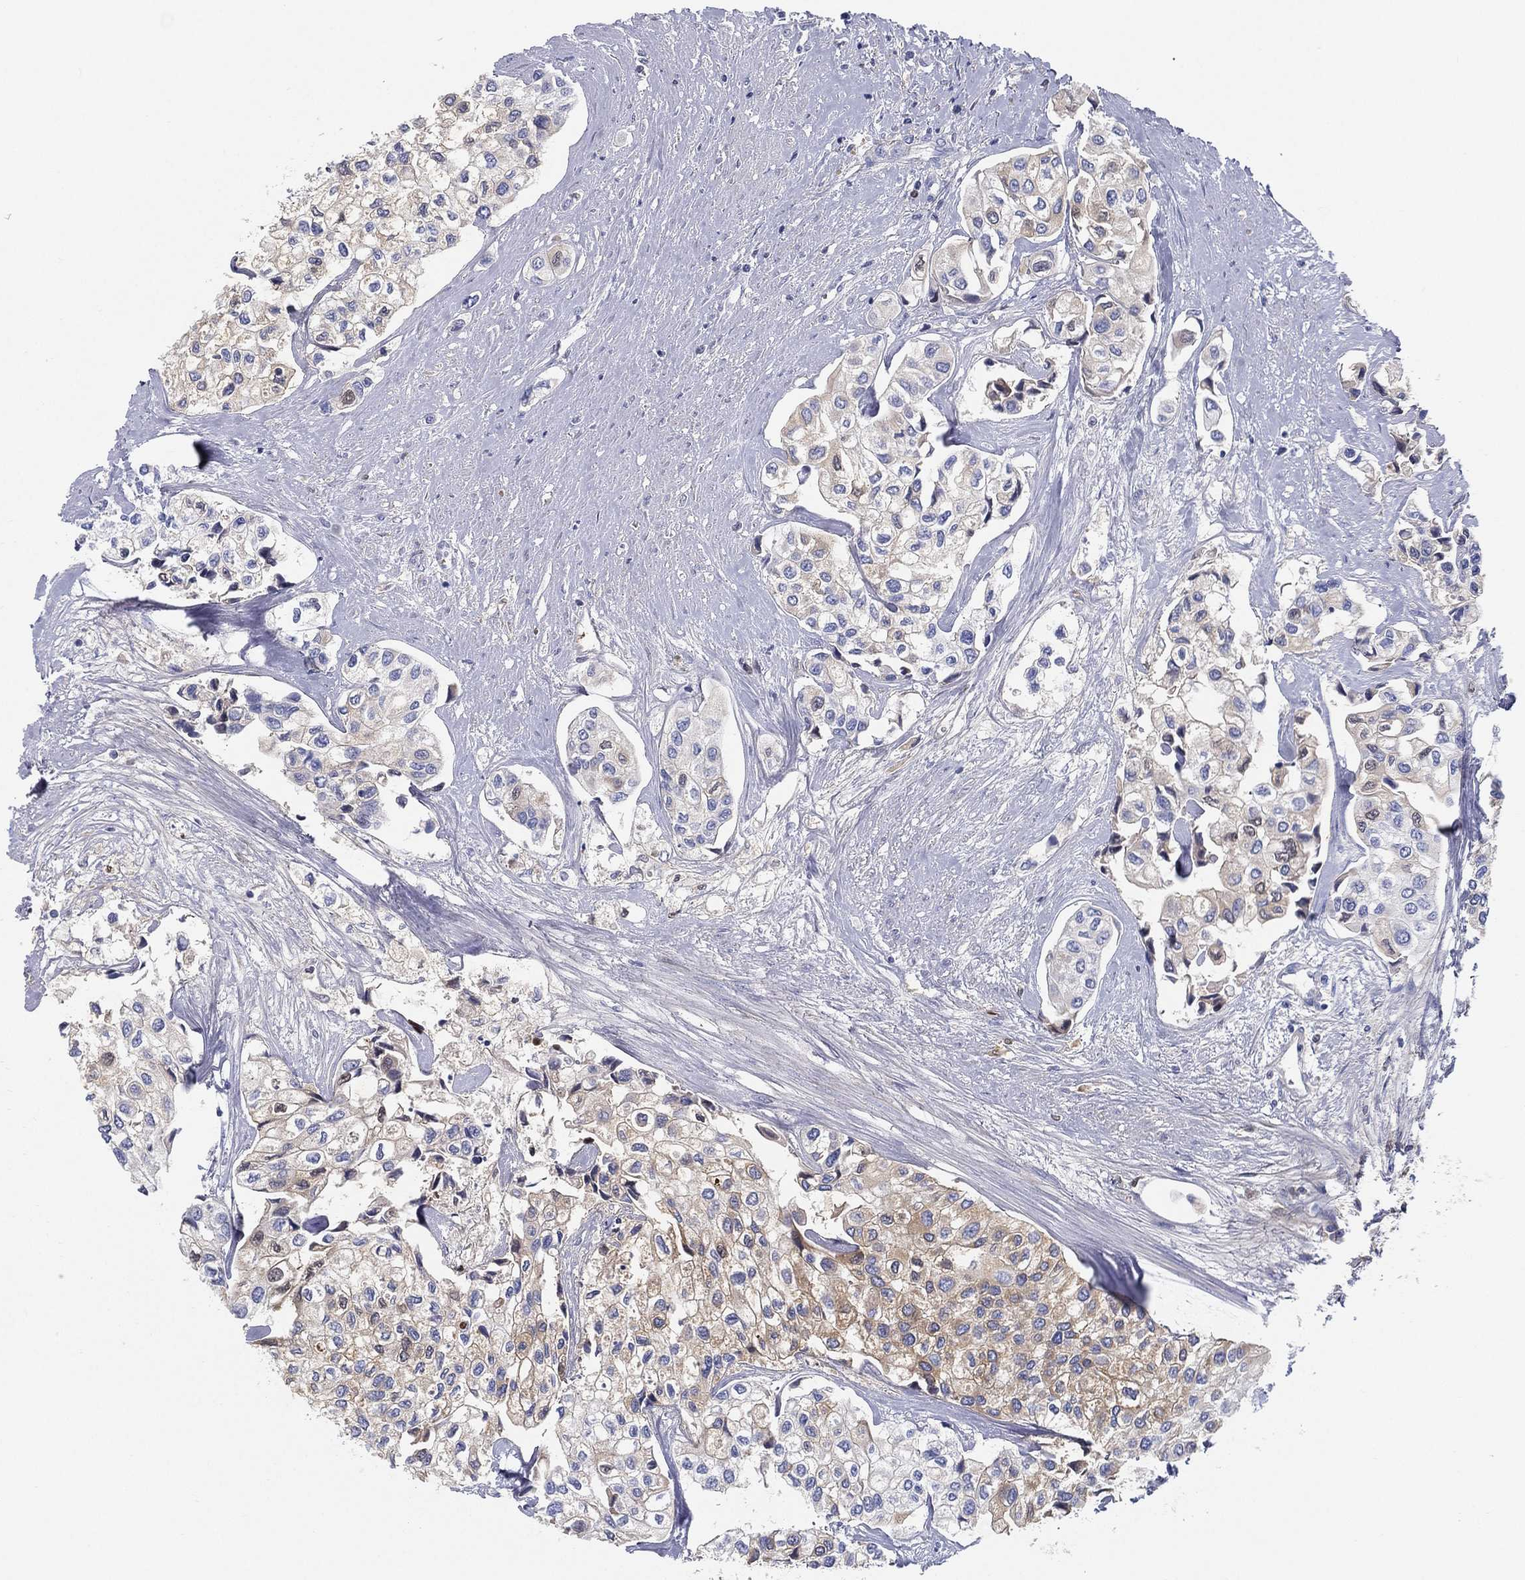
{"staining": {"intensity": "weak", "quantity": "<25%", "location": "cytoplasmic/membranous"}, "tissue": "urothelial cancer", "cell_type": "Tumor cells", "image_type": "cancer", "snomed": [{"axis": "morphology", "description": "Urothelial carcinoma, High grade"}, {"axis": "topography", "description": "Urinary bladder"}], "caption": "An image of human urothelial cancer is negative for staining in tumor cells. (Brightfield microscopy of DAB immunohistochemistry at high magnification).", "gene": "IFNB1", "patient": {"sex": "male", "age": 73}}